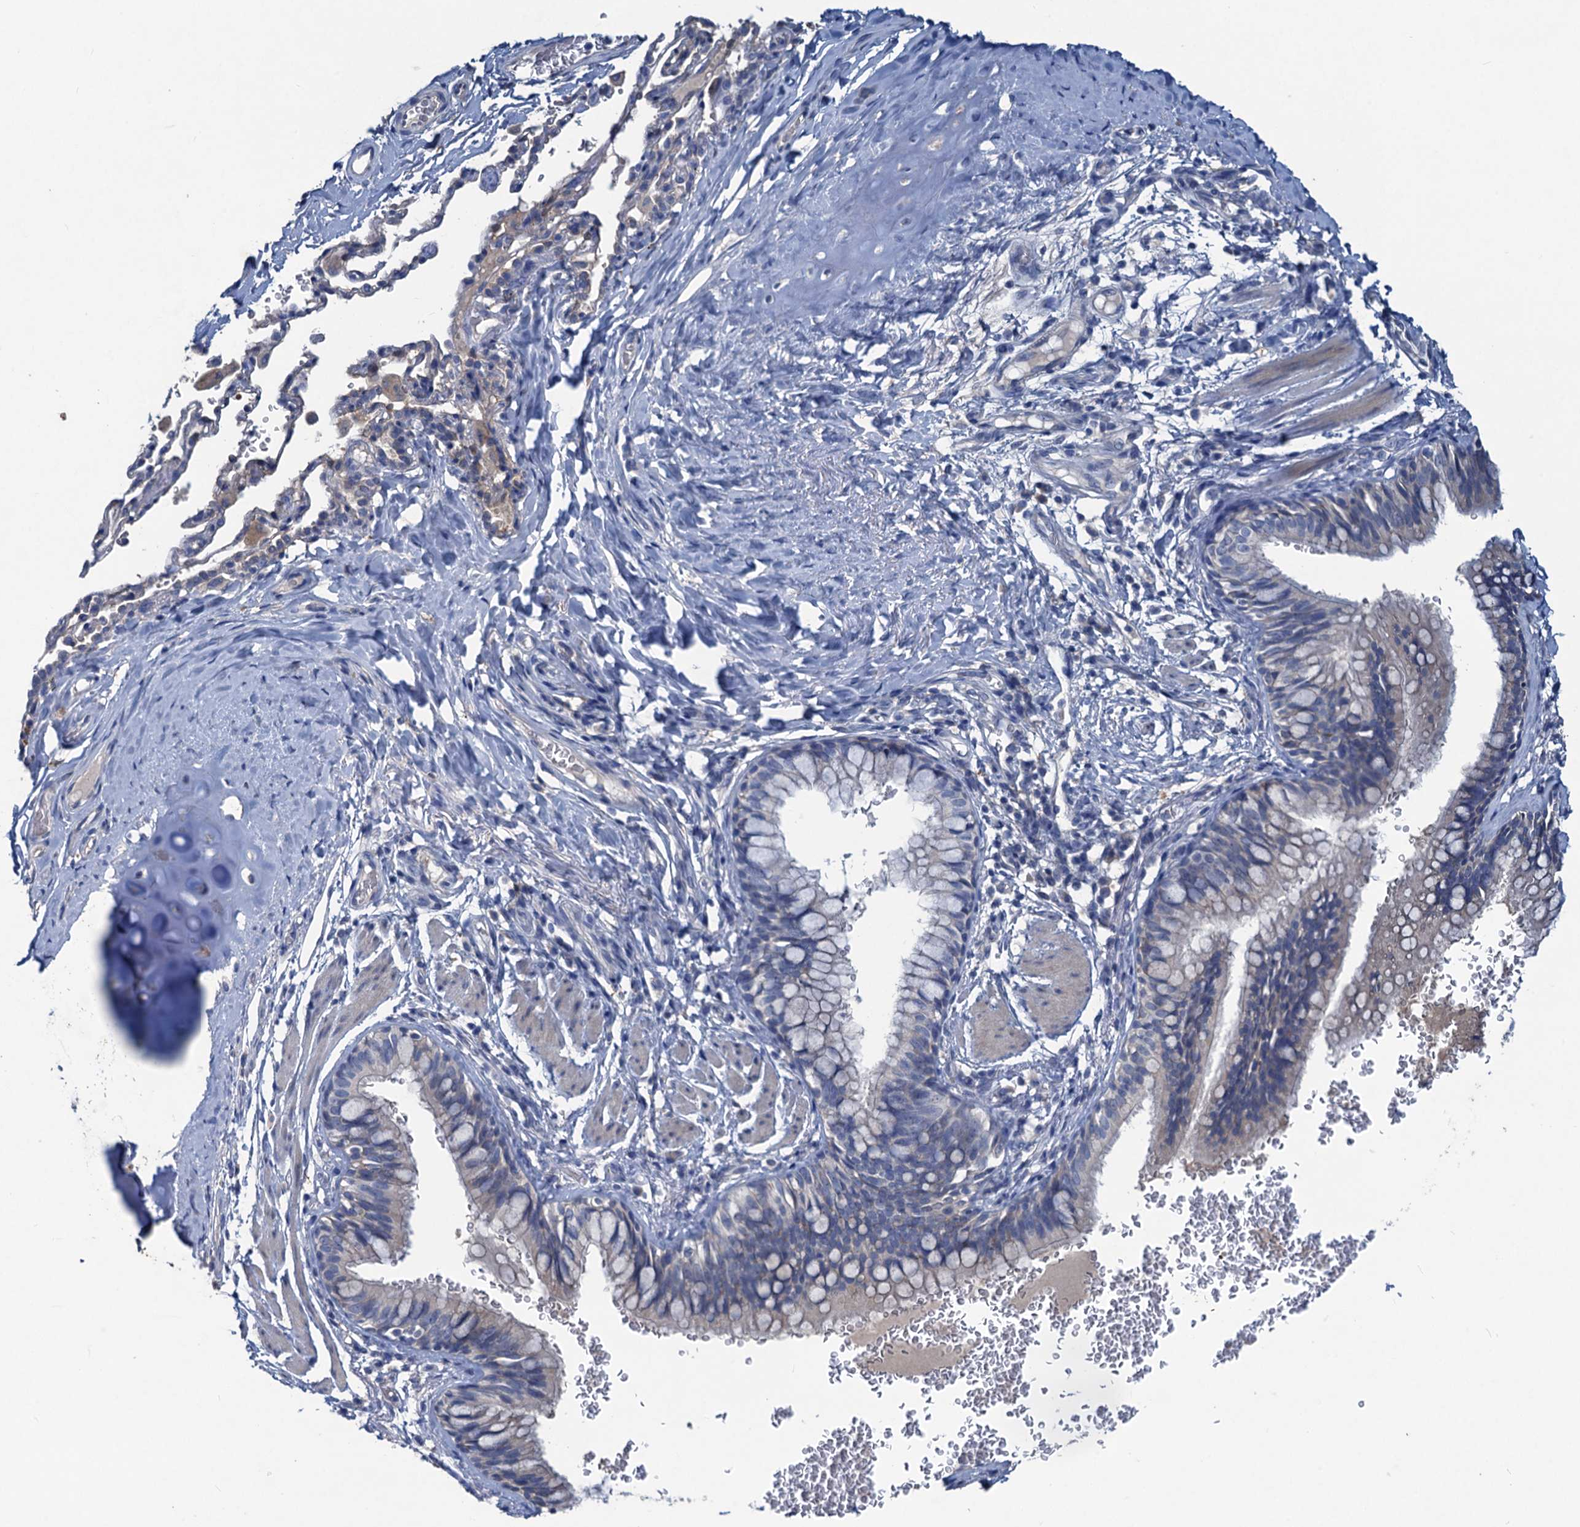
{"staining": {"intensity": "negative", "quantity": "none", "location": "none"}, "tissue": "bronchus", "cell_type": "Respiratory epithelial cells", "image_type": "normal", "snomed": [{"axis": "morphology", "description": "Normal tissue, NOS"}, {"axis": "topography", "description": "Cartilage tissue"}, {"axis": "topography", "description": "Bronchus"}], "caption": "This is a micrograph of immunohistochemistry (IHC) staining of unremarkable bronchus, which shows no positivity in respiratory epithelial cells.", "gene": "RTKN2", "patient": {"sex": "female", "age": 36}}